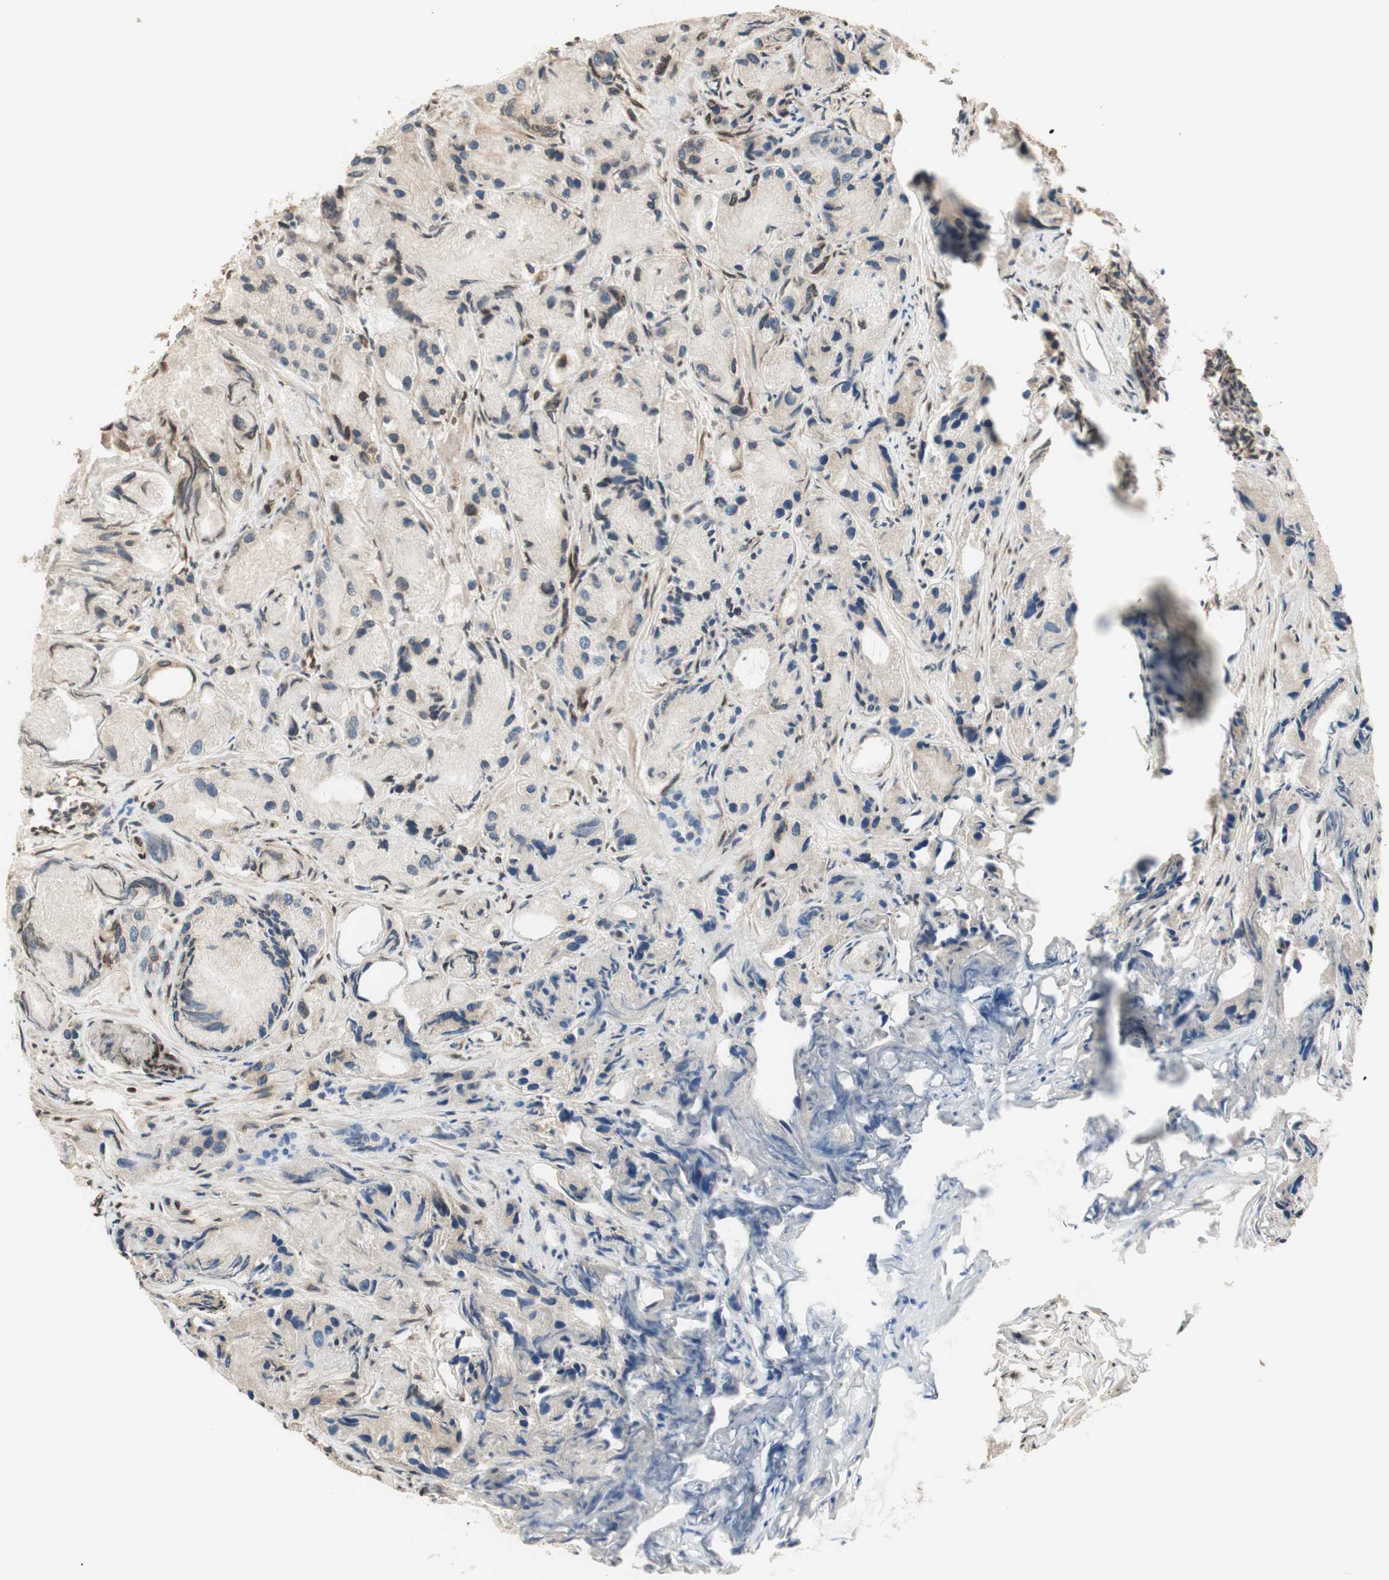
{"staining": {"intensity": "moderate", "quantity": "25%-75%", "location": "cytoplasmic/membranous,nuclear"}, "tissue": "prostate cancer", "cell_type": "Tumor cells", "image_type": "cancer", "snomed": [{"axis": "morphology", "description": "Adenocarcinoma, Low grade"}, {"axis": "topography", "description": "Prostate"}], "caption": "Human prostate cancer (adenocarcinoma (low-grade)) stained with a brown dye demonstrates moderate cytoplasmic/membranous and nuclear positive expression in approximately 25%-75% of tumor cells.", "gene": "TMPO", "patient": {"sex": "male", "age": 72}}